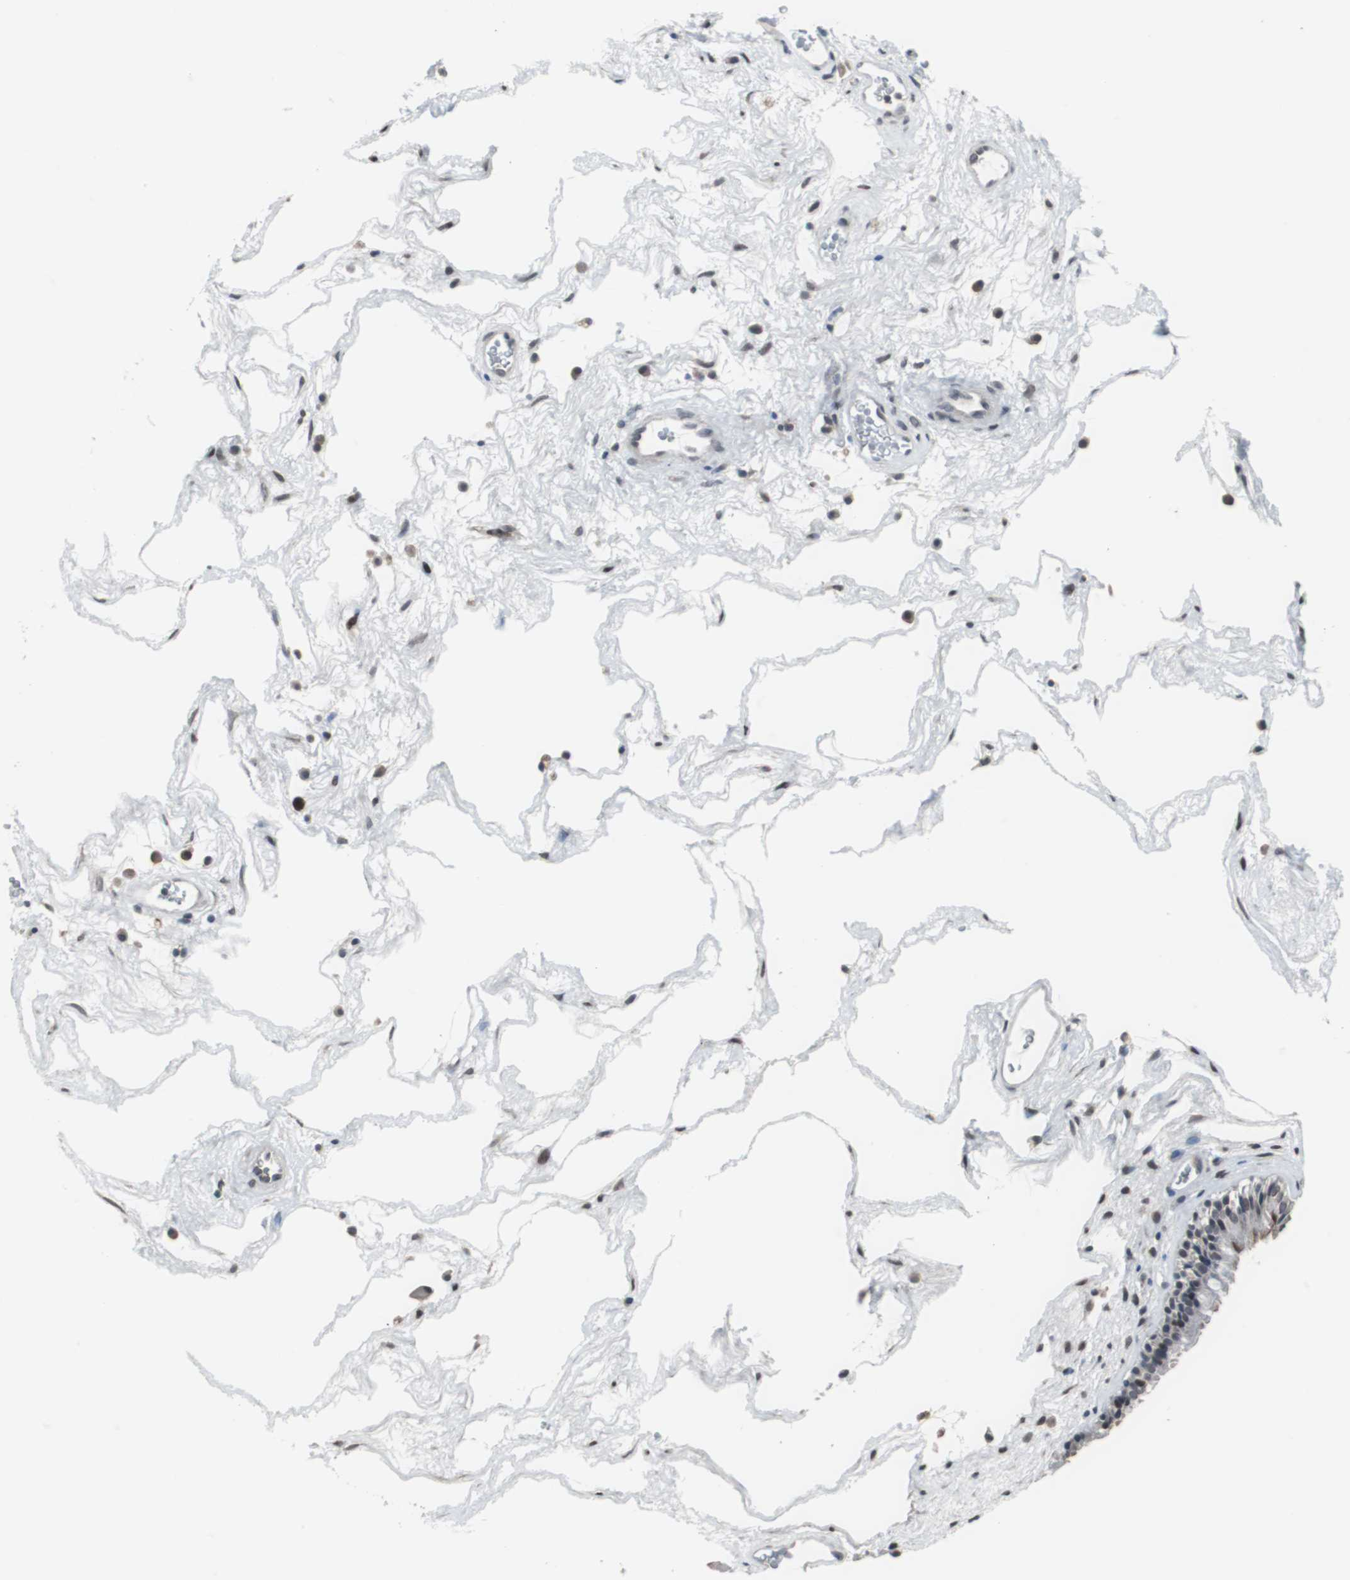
{"staining": {"intensity": "moderate", "quantity": ">75%", "location": "nuclear"}, "tissue": "nasopharynx", "cell_type": "Respiratory epithelial cells", "image_type": "normal", "snomed": [{"axis": "morphology", "description": "Normal tissue, NOS"}, {"axis": "morphology", "description": "Inflammation, NOS"}, {"axis": "topography", "description": "Nasopharynx"}], "caption": "The histopathology image shows immunohistochemical staining of normal nasopharynx. There is moderate nuclear positivity is present in approximately >75% of respiratory epithelial cells.", "gene": "FOXP4", "patient": {"sex": "male", "age": 48}}